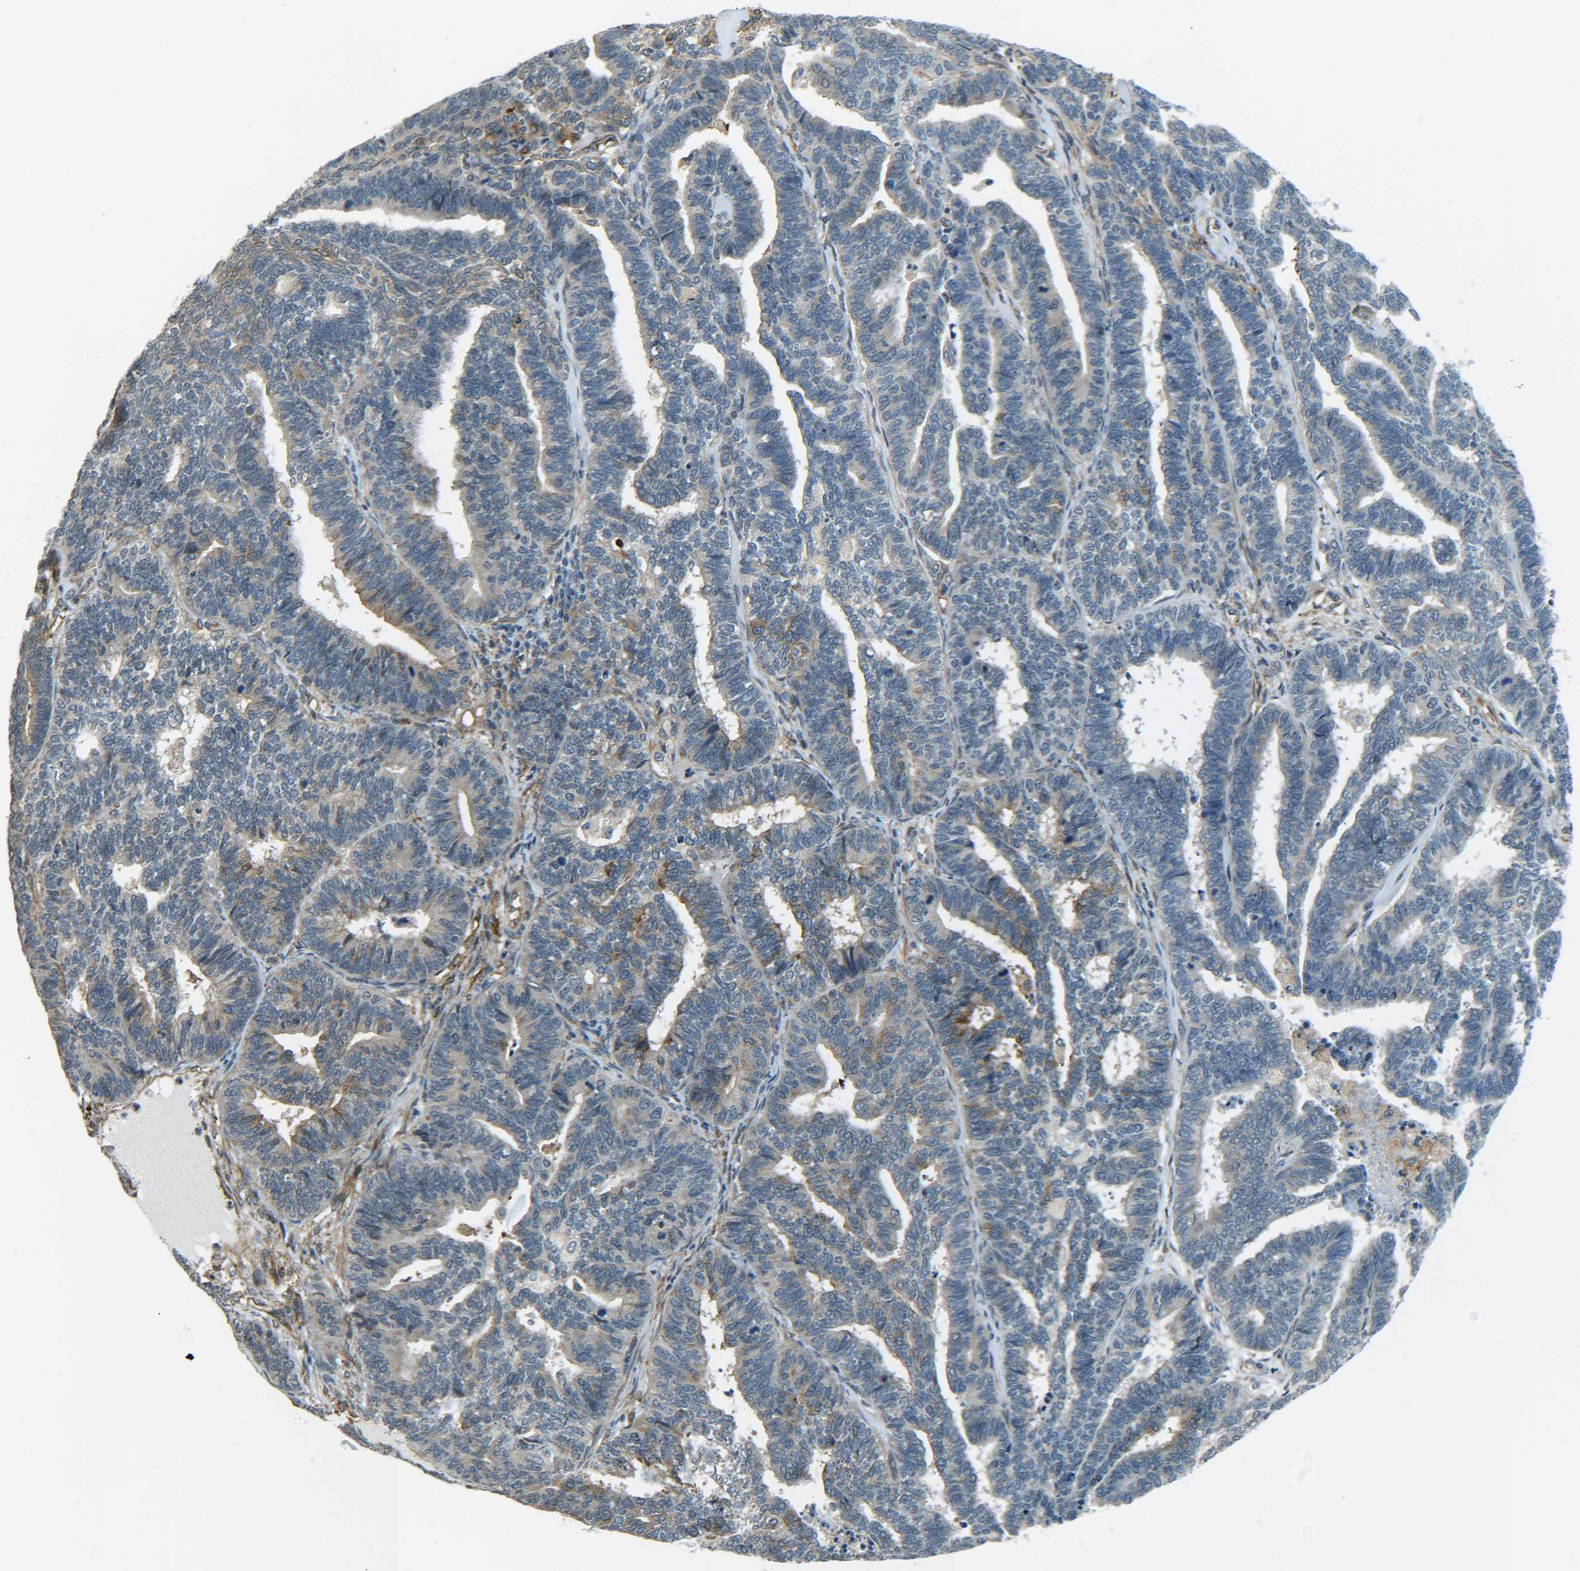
{"staining": {"intensity": "weak", "quantity": ">75%", "location": "cytoplasmic/membranous"}, "tissue": "endometrial cancer", "cell_type": "Tumor cells", "image_type": "cancer", "snomed": [{"axis": "morphology", "description": "Adenocarcinoma, NOS"}, {"axis": "topography", "description": "Endometrium"}], "caption": "Human endometrial cancer stained with a brown dye displays weak cytoplasmic/membranous positive positivity in approximately >75% of tumor cells.", "gene": "DAB2", "patient": {"sex": "female", "age": 70}}